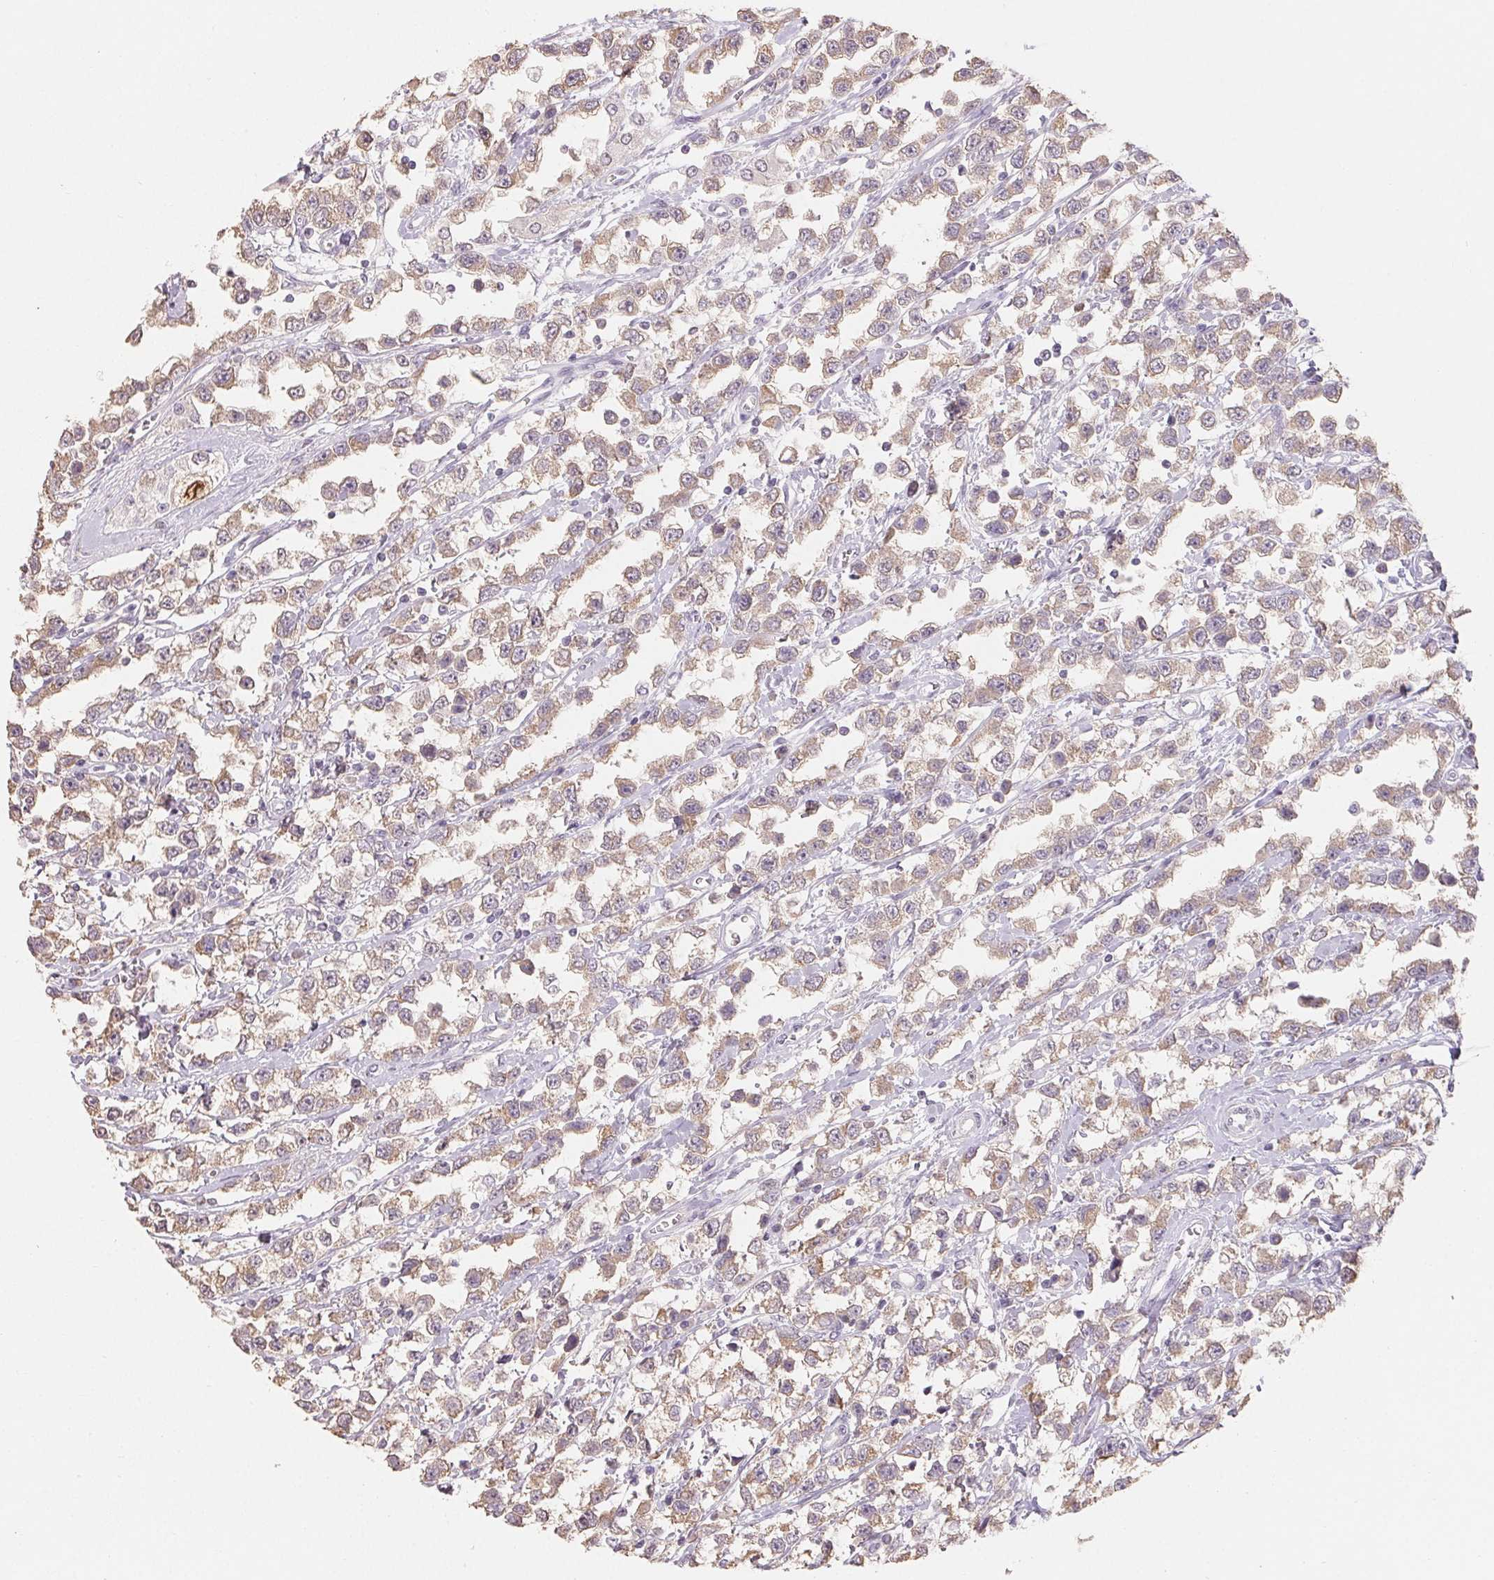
{"staining": {"intensity": "weak", "quantity": ">75%", "location": "cytoplasmic/membranous"}, "tissue": "testis cancer", "cell_type": "Tumor cells", "image_type": "cancer", "snomed": [{"axis": "morphology", "description": "Seminoma, NOS"}, {"axis": "topography", "description": "Testis"}], "caption": "Immunohistochemistry of testis seminoma reveals low levels of weak cytoplasmic/membranous expression in about >75% of tumor cells.", "gene": "MAP7D2", "patient": {"sex": "male", "age": 34}}